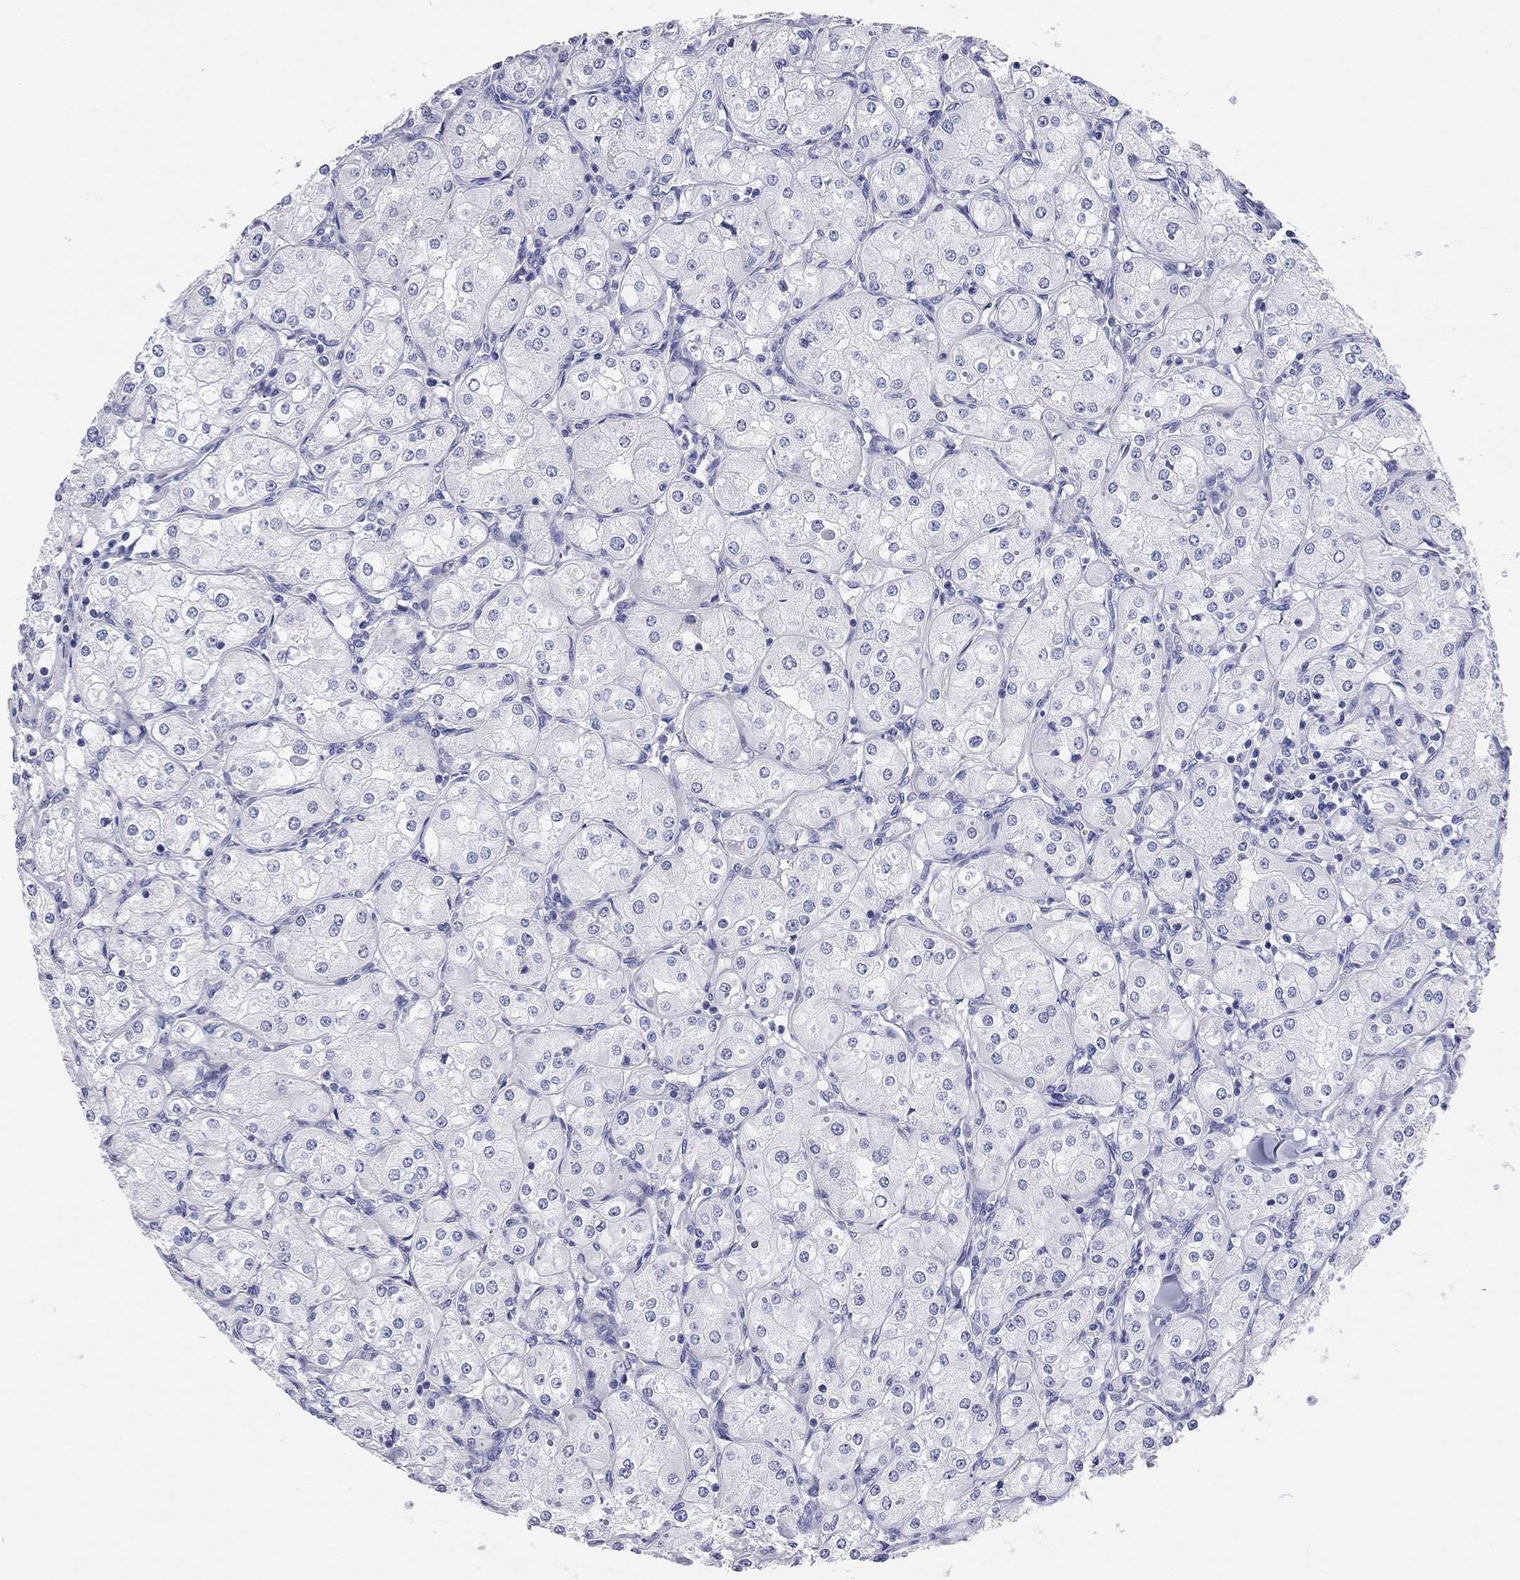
{"staining": {"intensity": "negative", "quantity": "none", "location": "none"}, "tissue": "renal cancer", "cell_type": "Tumor cells", "image_type": "cancer", "snomed": [{"axis": "morphology", "description": "Adenocarcinoma, NOS"}, {"axis": "topography", "description": "Kidney"}], "caption": "Human renal cancer (adenocarcinoma) stained for a protein using immunohistochemistry shows no expression in tumor cells.", "gene": "TMEM221", "patient": {"sex": "male", "age": 77}}